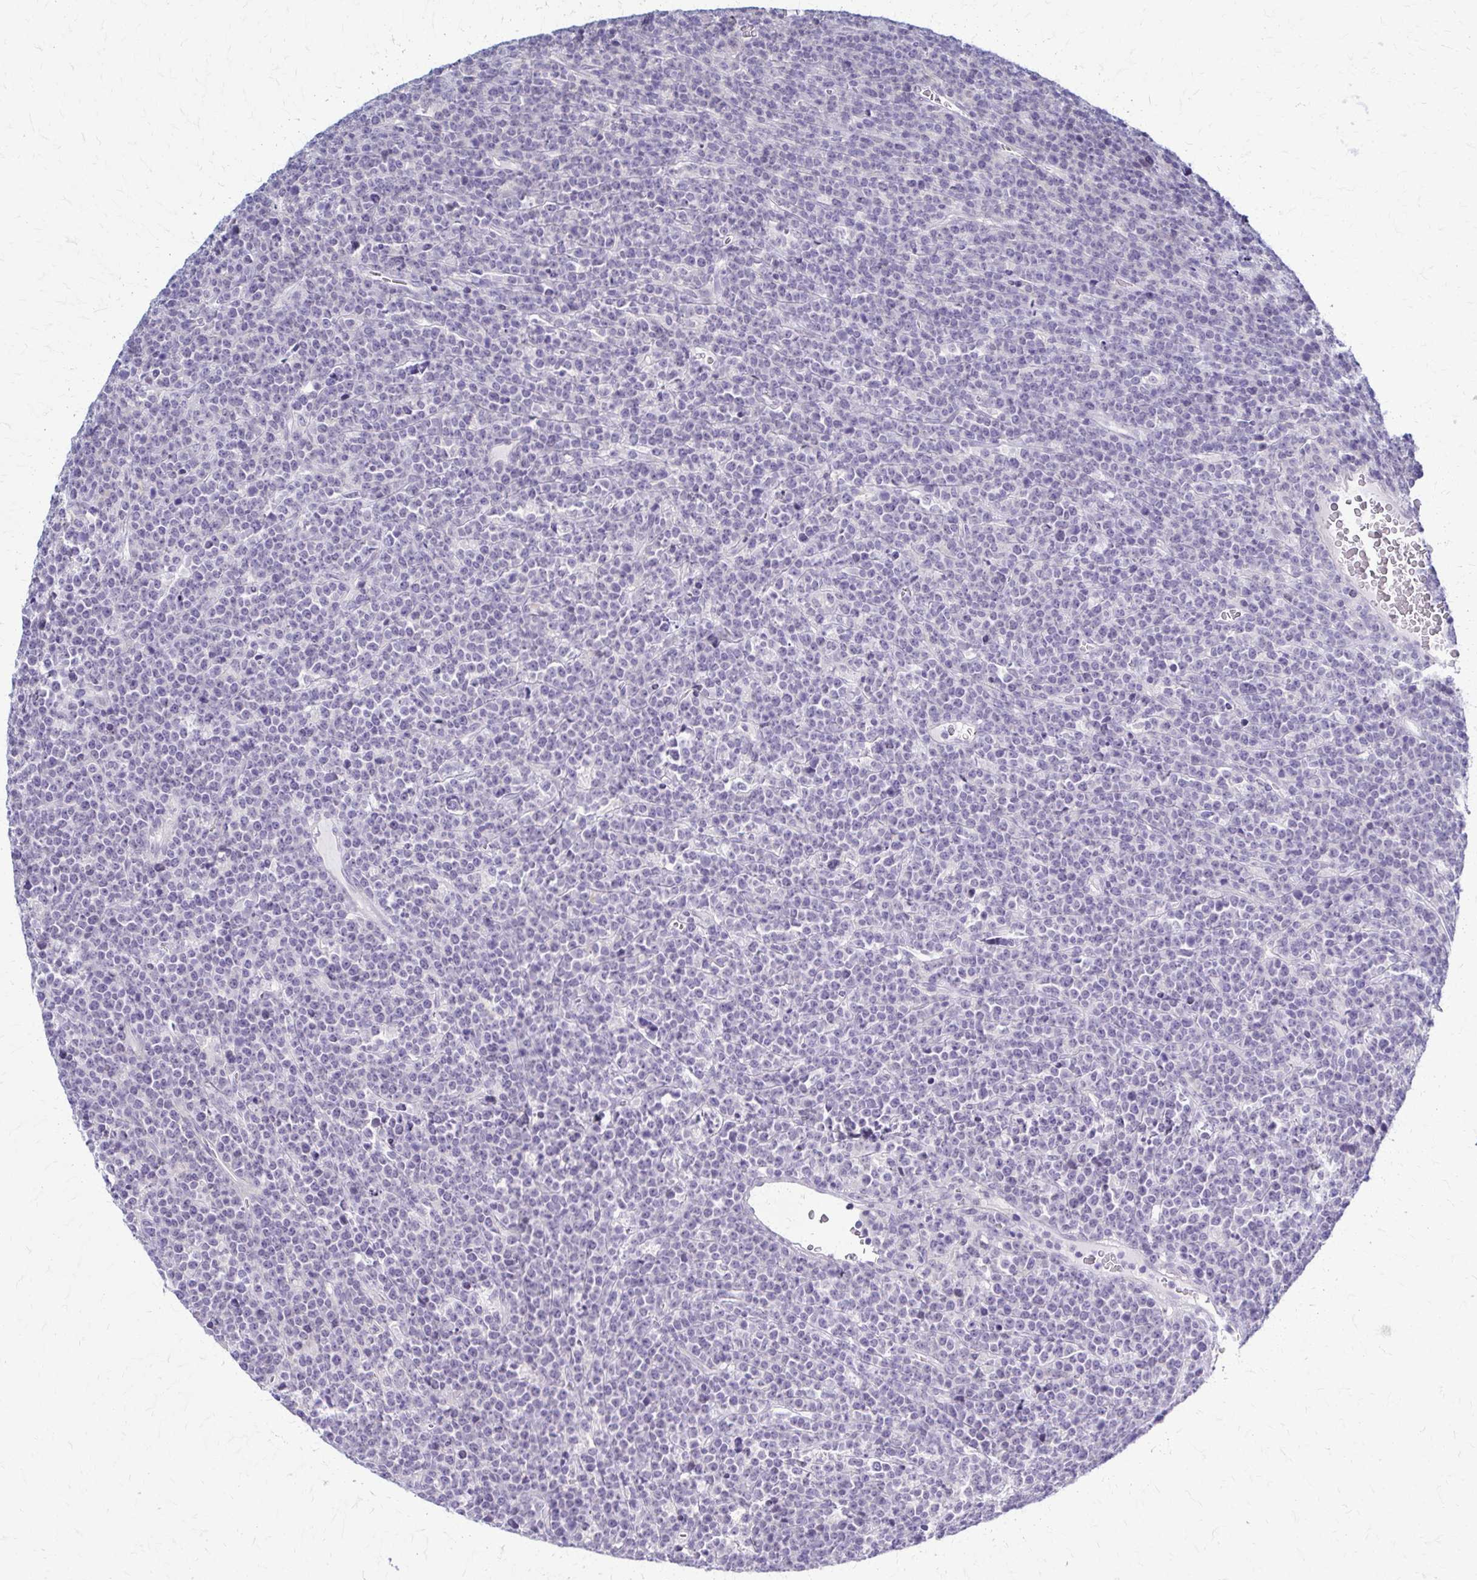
{"staining": {"intensity": "negative", "quantity": "none", "location": "none"}, "tissue": "lymphoma", "cell_type": "Tumor cells", "image_type": "cancer", "snomed": [{"axis": "morphology", "description": "Malignant lymphoma, non-Hodgkin's type, High grade"}, {"axis": "topography", "description": "Ovary"}], "caption": "DAB (3,3'-diaminobenzidine) immunohistochemical staining of high-grade malignant lymphoma, non-Hodgkin's type reveals no significant staining in tumor cells.", "gene": "RHOBTB2", "patient": {"sex": "female", "age": 56}}